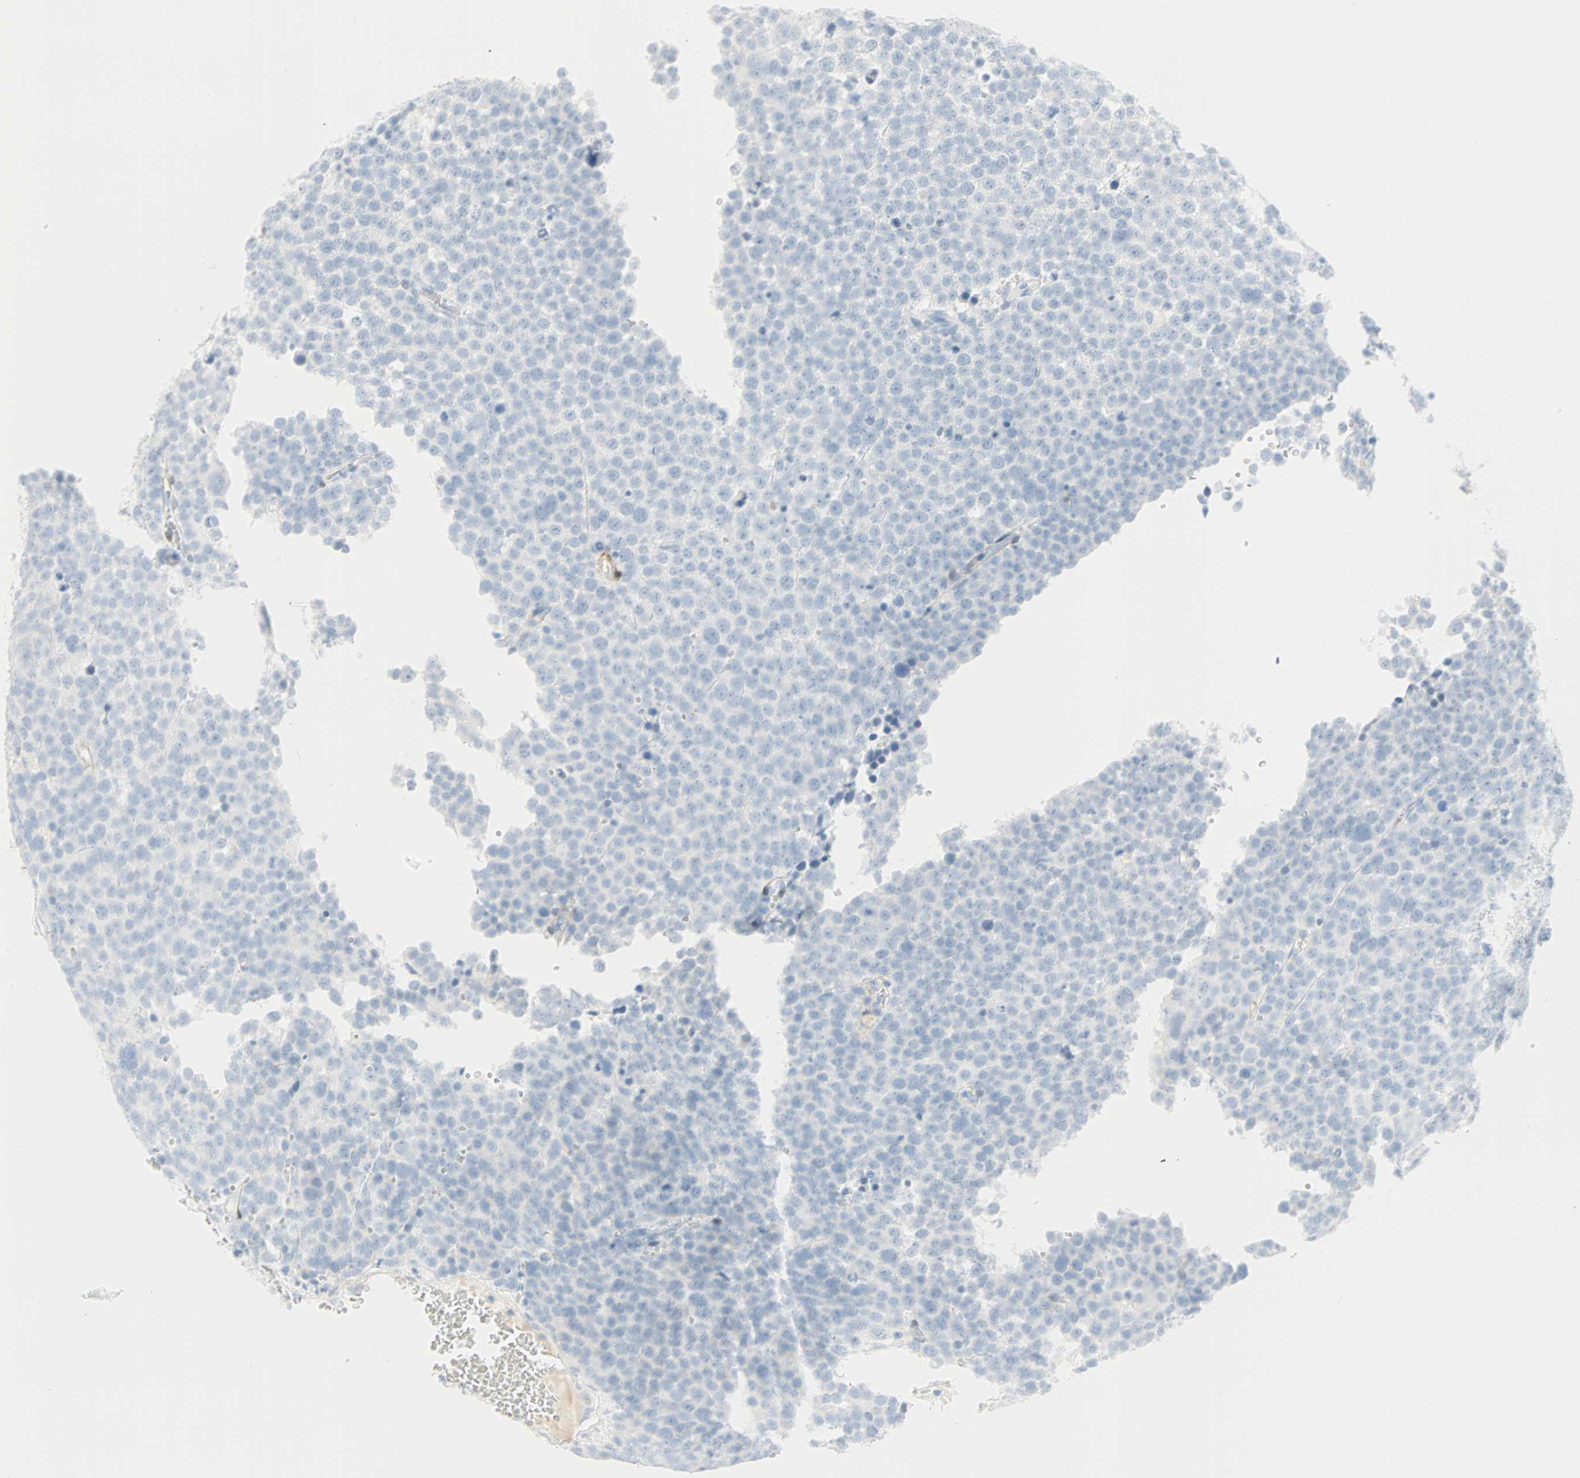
{"staining": {"intensity": "negative", "quantity": "none", "location": "none"}, "tissue": "testis cancer", "cell_type": "Tumor cells", "image_type": "cancer", "snomed": [{"axis": "morphology", "description": "Seminoma, NOS"}, {"axis": "topography", "description": "Testis"}], "caption": "High power microscopy micrograph of an IHC histopathology image of testis cancer, revealing no significant positivity in tumor cells. (DAB (3,3'-diaminobenzidine) IHC visualized using brightfield microscopy, high magnification).", "gene": "SELENBP1", "patient": {"sex": "male", "age": 71}}